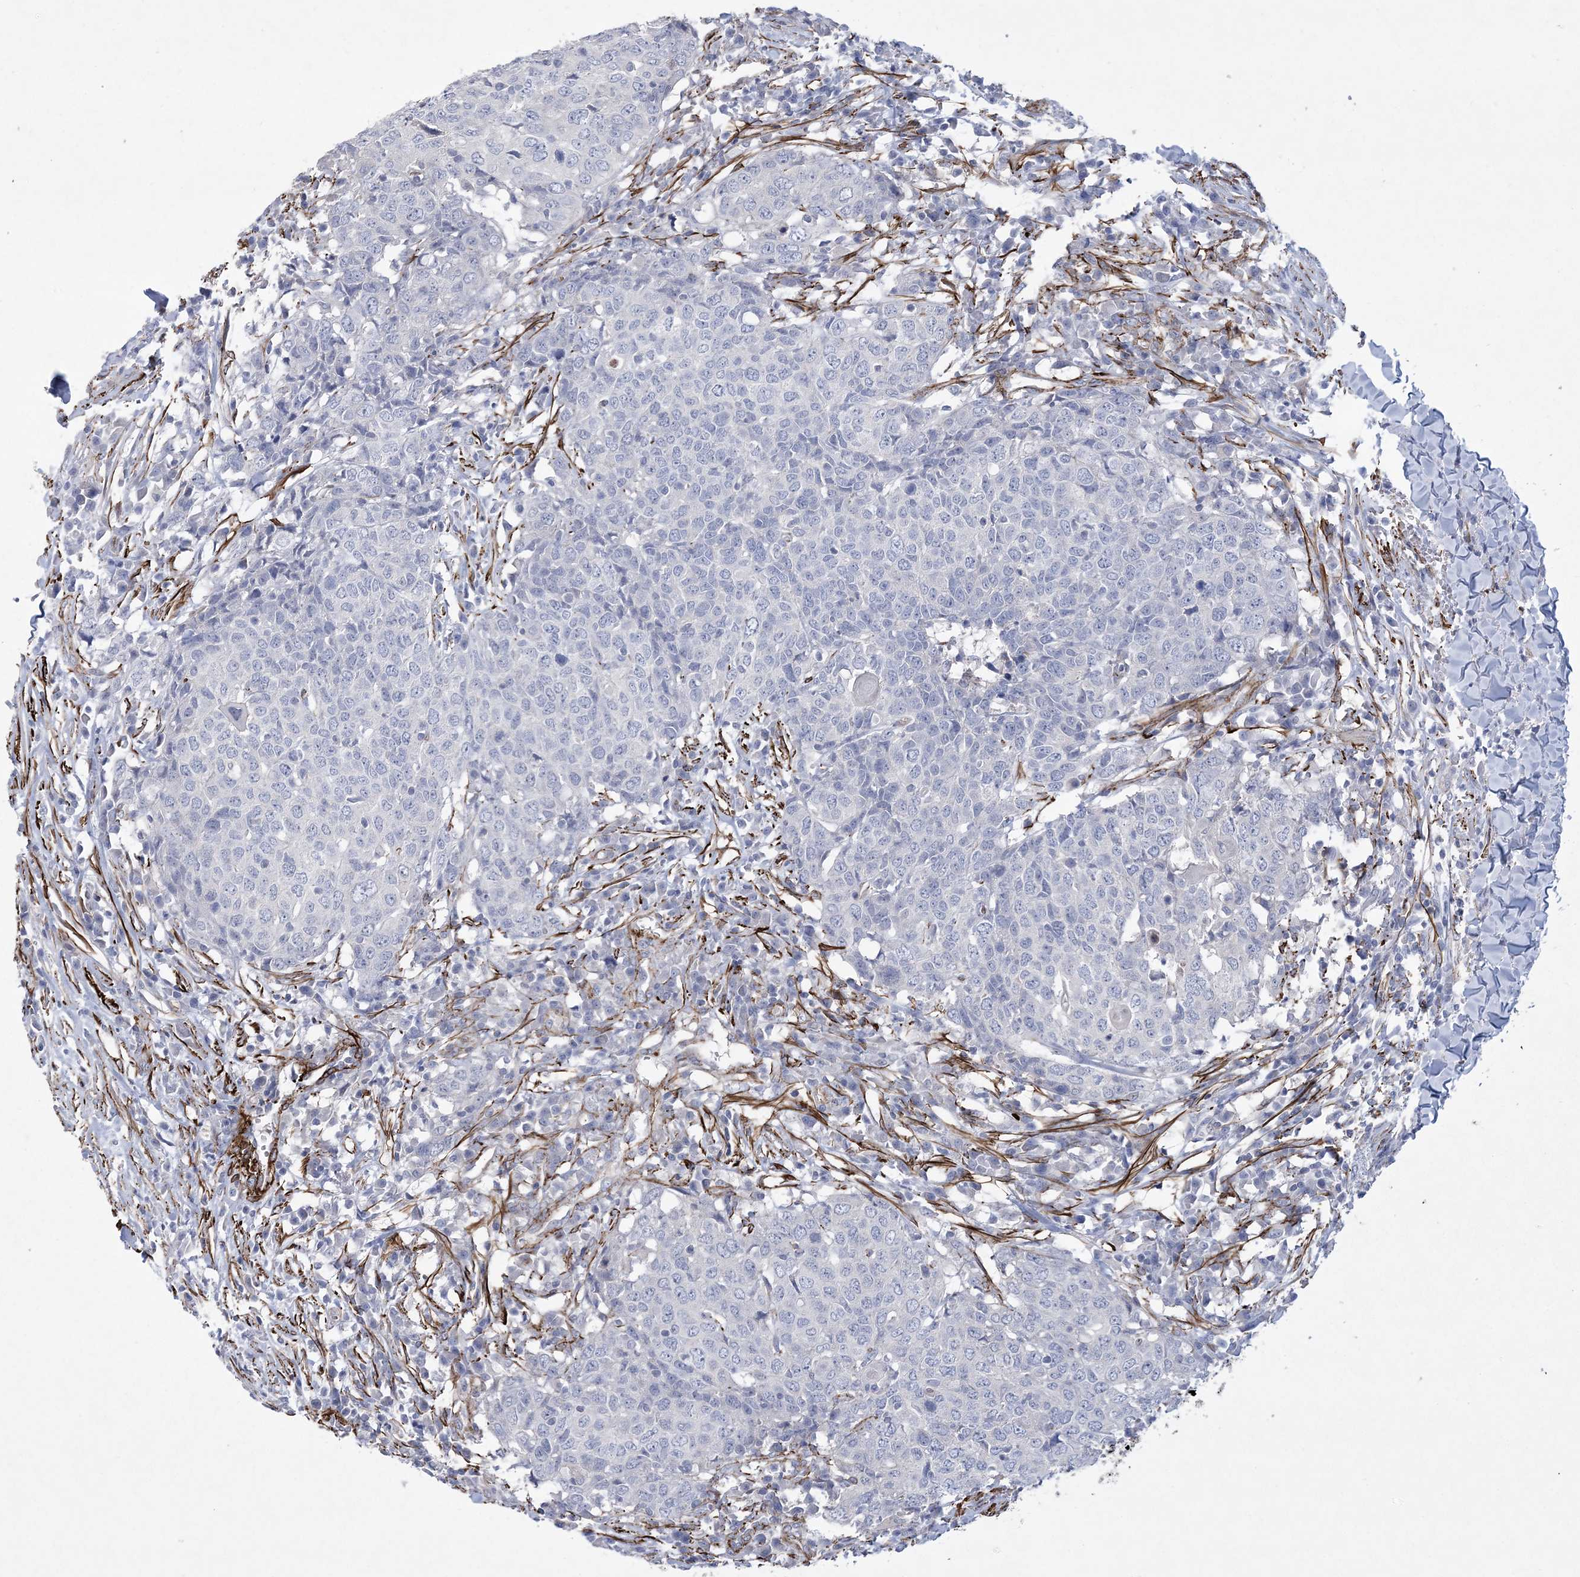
{"staining": {"intensity": "negative", "quantity": "none", "location": "none"}, "tissue": "head and neck cancer", "cell_type": "Tumor cells", "image_type": "cancer", "snomed": [{"axis": "morphology", "description": "Squamous cell carcinoma, NOS"}, {"axis": "topography", "description": "Head-Neck"}], "caption": "The IHC image has no significant staining in tumor cells of head and neck squamous cell carcinoma tissue.", "gene": "ARSJ", "patient": {"sex": "male", "age": 66}}